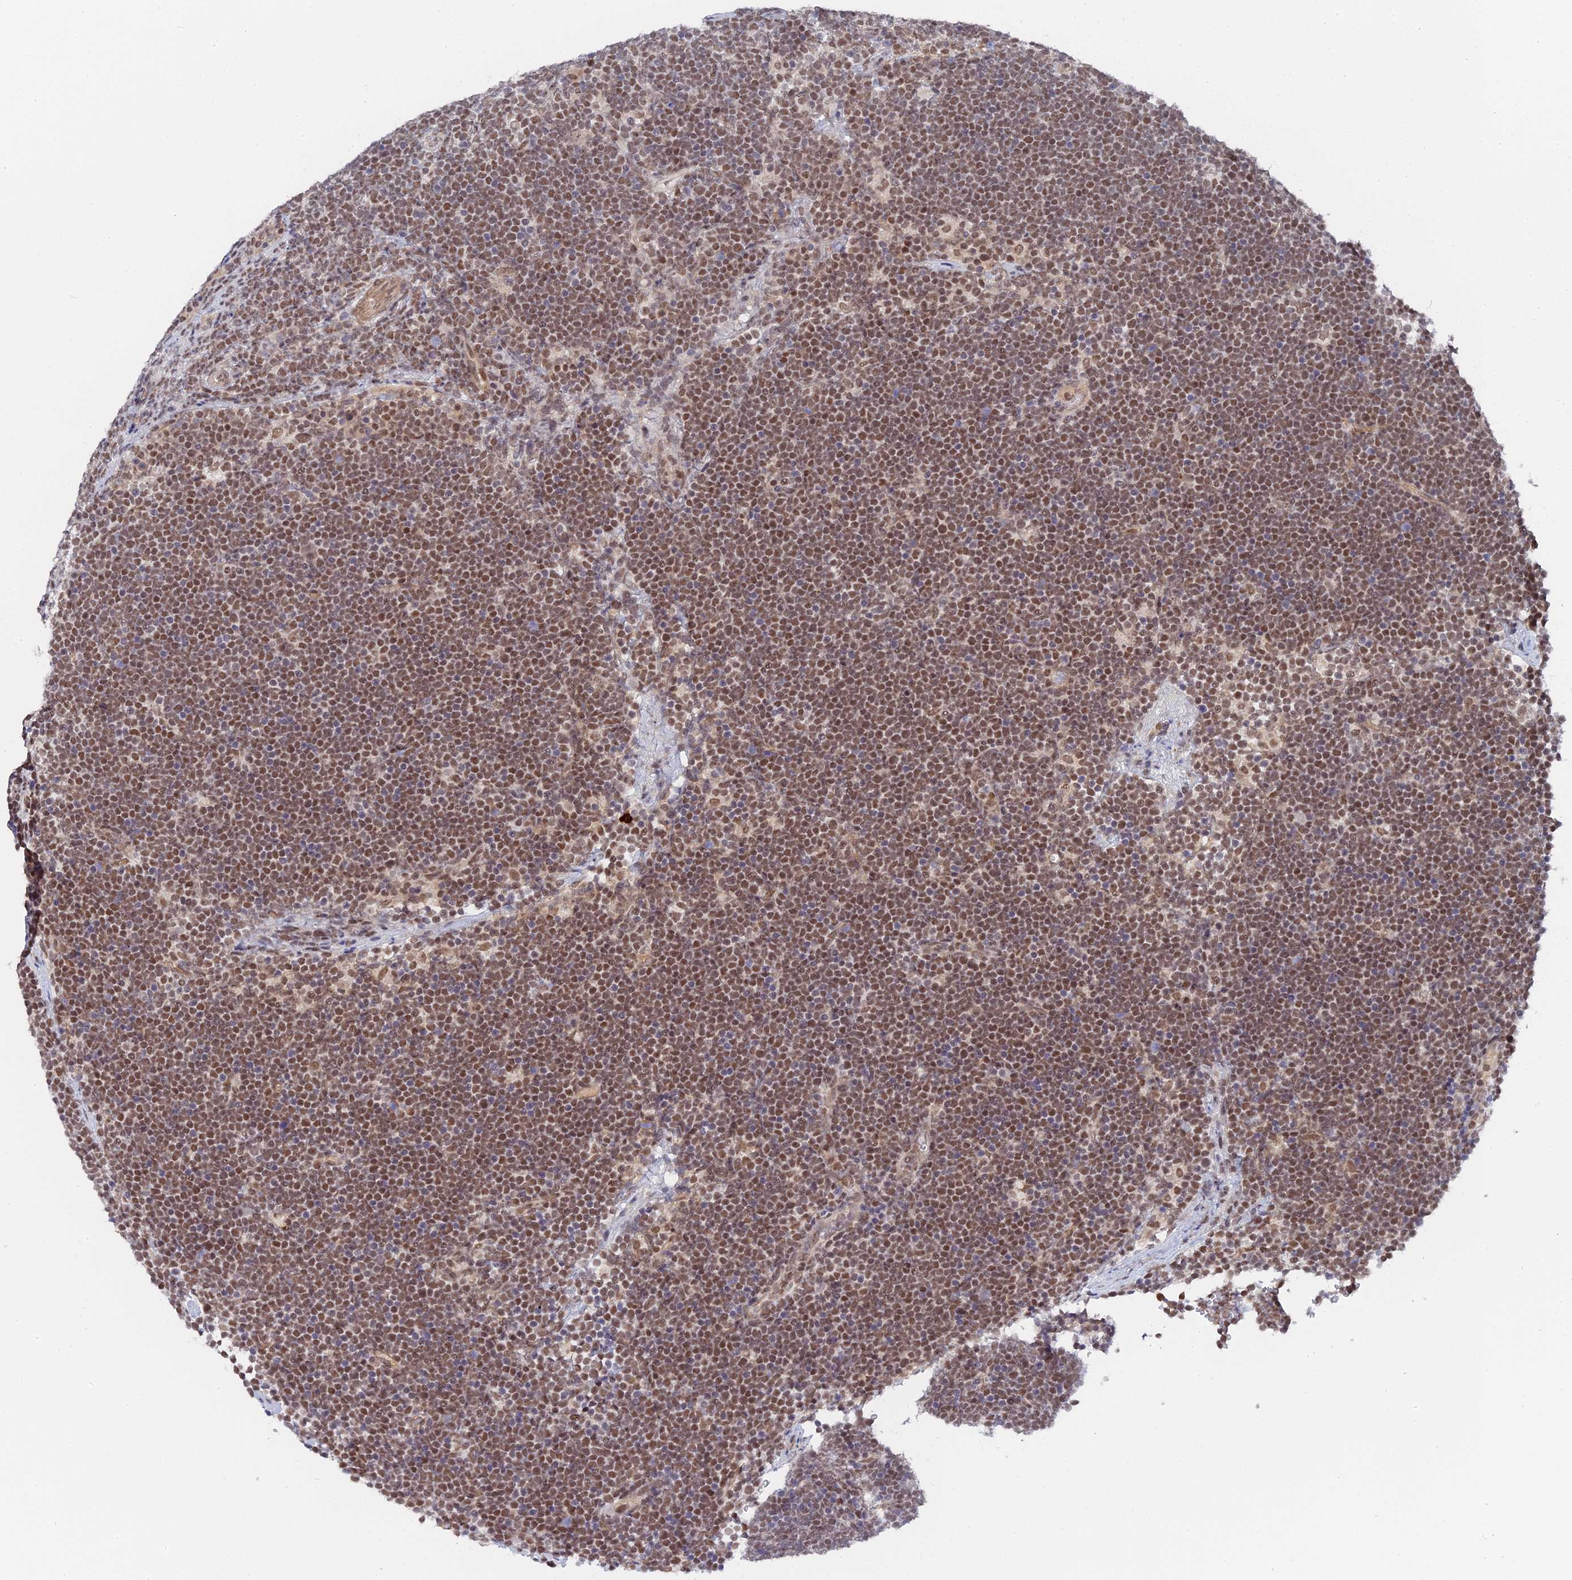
{"staining": {"intensity": "moderate", "quantity": ">75%", "location": "nuclear"}, "tissue": "lymphoma", "cell_type": "Tumor cells", "image_type": "cancer", "snomed": [{"axis": "morphology", "description": "Malignant lymphoma, non-Hodgkin's type, High grade"}, {"axis": "topography", "description": "Lymph node"}], "caption": "IHC (DAB) staining of human lymphoma reveals moderate nuclear protein staining in approximately >75% of tumor cells. (DAB IHC, brown staining for protein, blue staining for nuclei).", "gene": "CCDC85A", "patient": {"sex": "male", "age": 13}}